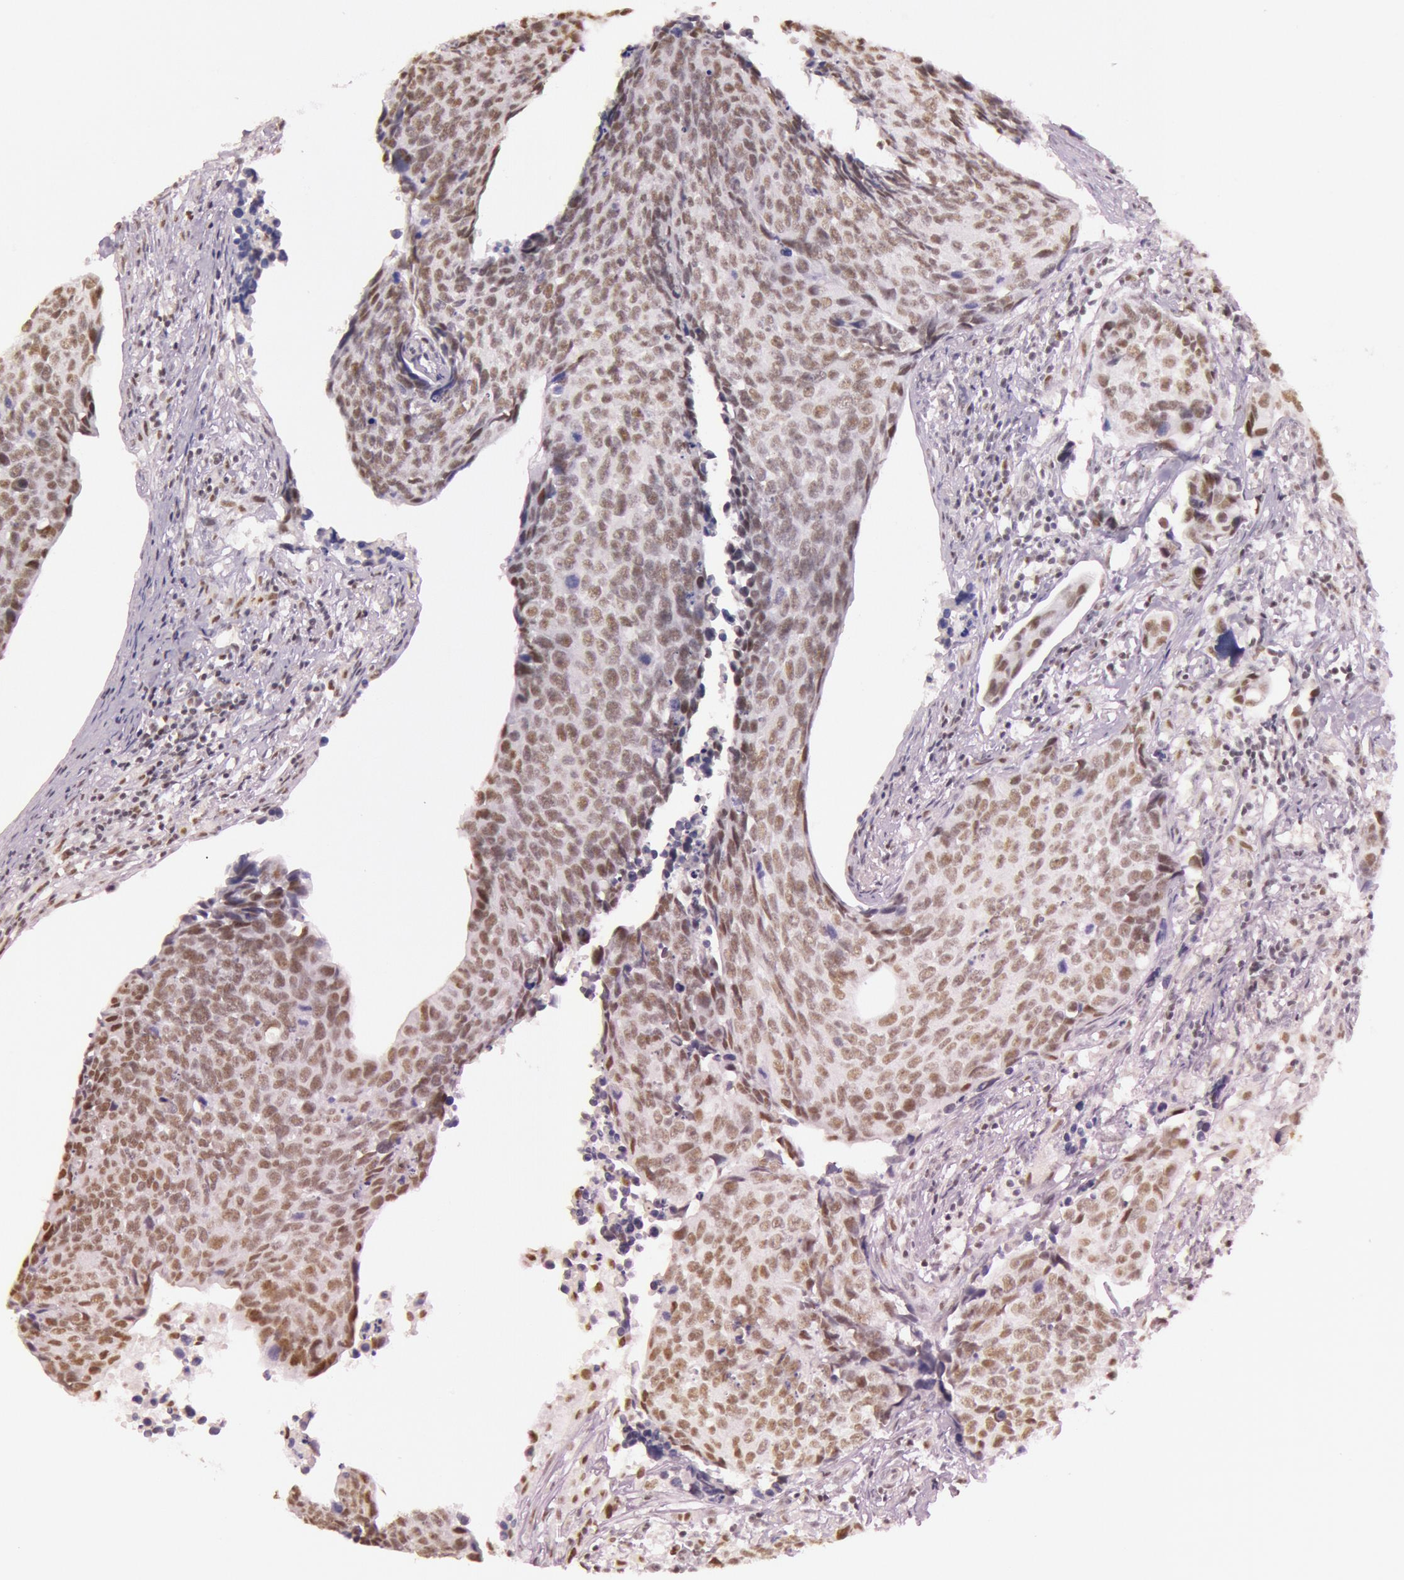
{"staining": {"intensity": "weak", "quantity": ">75%", "location": "nuclear"}, "tissue": "urothelial cancer", "cell_type": "Tumor cells", "image_type": "cancer", "snomed": [{"axis": "morphology", "description": "Urothelial carcinoma, High grade"}, {"axis": "topography", "description": "Urinary bladder"}], "caption": "An image of urothelial cancer stained for a protein exhibits weak nuclear brown staining in tumor cells. (IHC, brightfield microscopy, high magnification).", "gene": "TASL", "patient": {"sex": "male", "age": 81}}